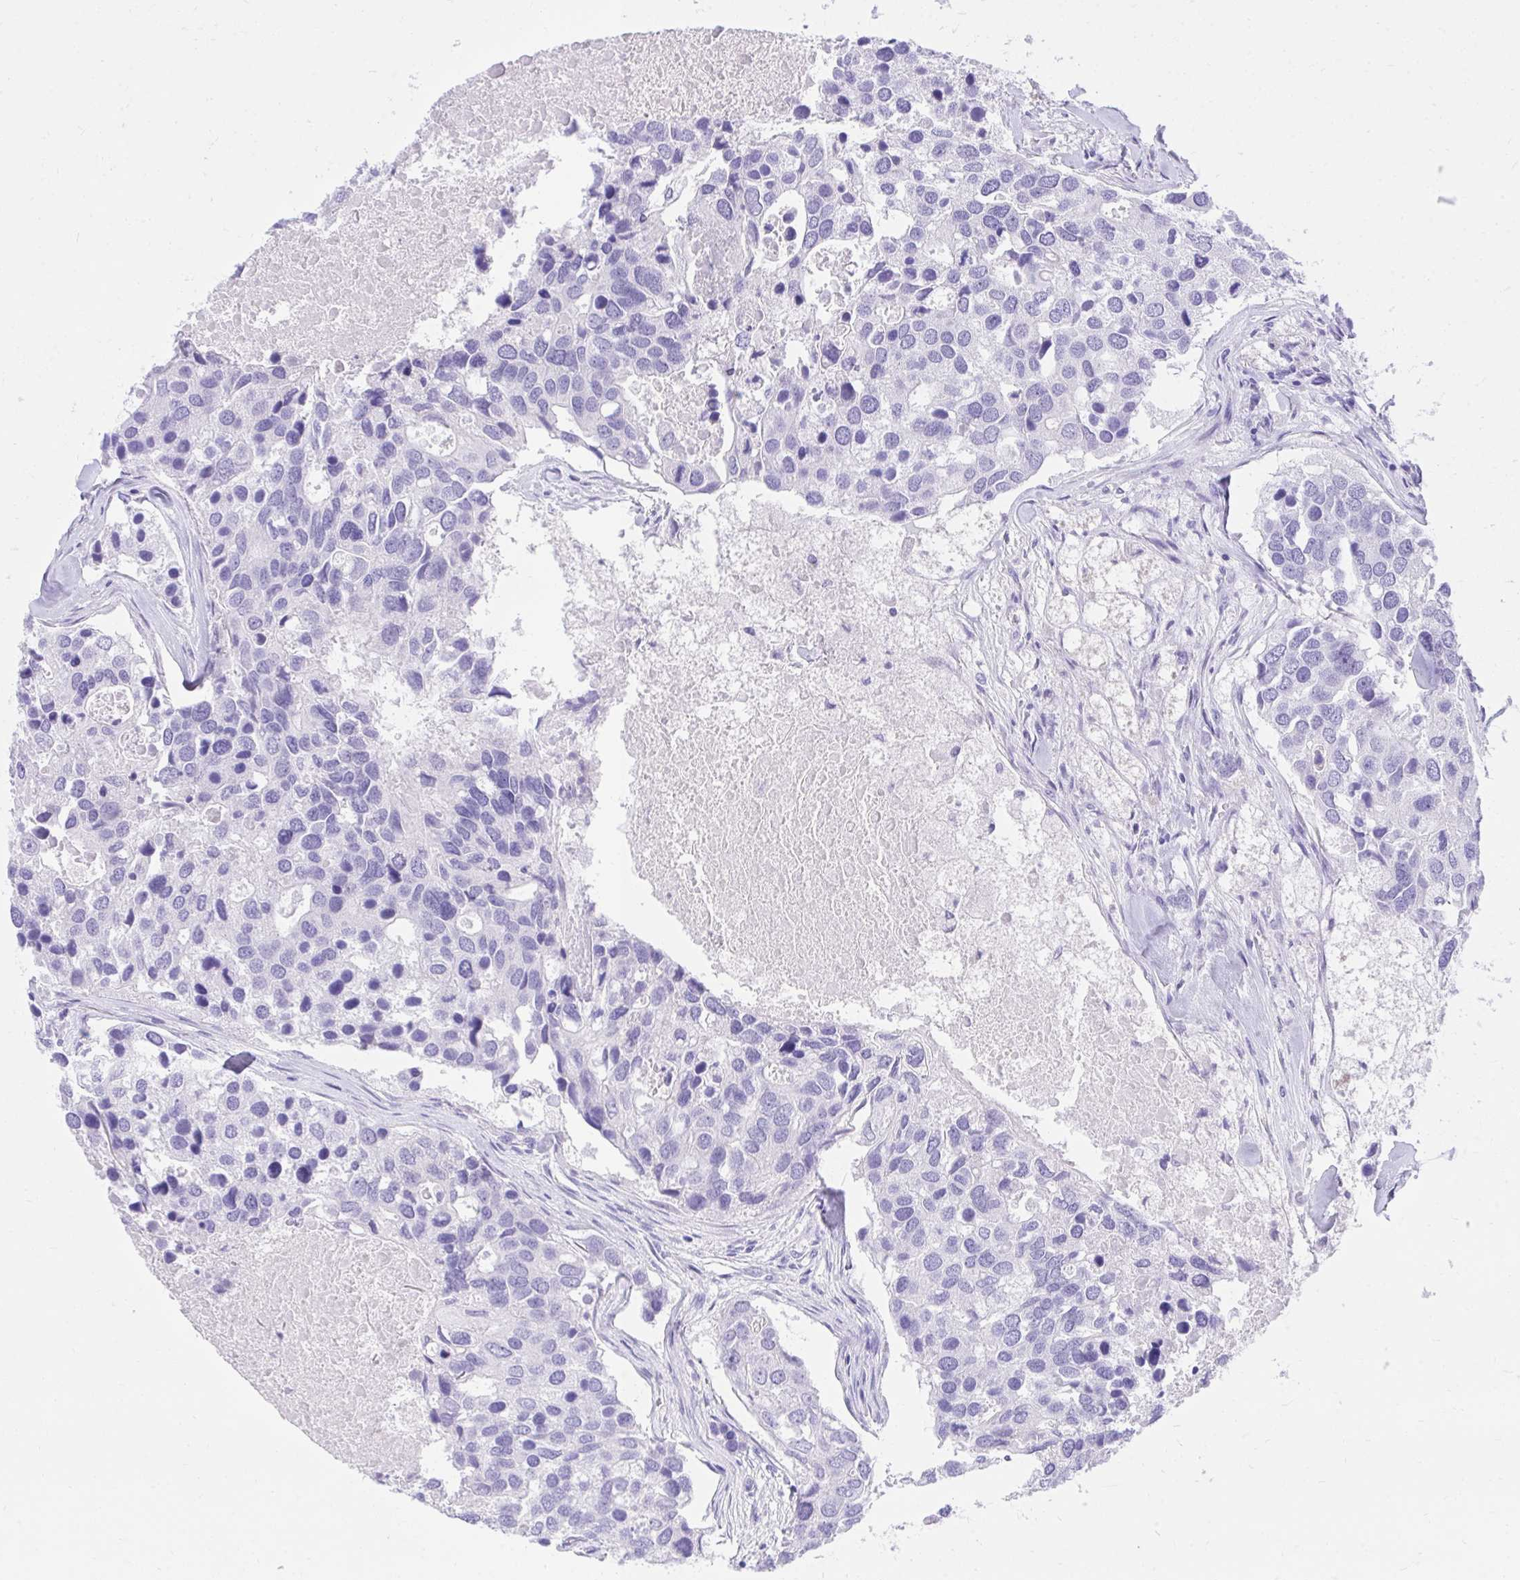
{"staining": {"intensity": "negative", "quantity": "none", "location": "none"}, "tissue": "breast cancer", "cell_type": "Tumor cells", "image_type": "cancer", "snomed": [{"axis": "morphology", "description": "Duct carcinoma"}, {"axis": "topography", "description": "Breast"}], "caption": "A micrograph of invasive ductal carcinoma (breast) stained for a protein shows no brown staining in tumor cells.", "gene": "KCNN4", "patient": {"sex": "female", "age": 83}}